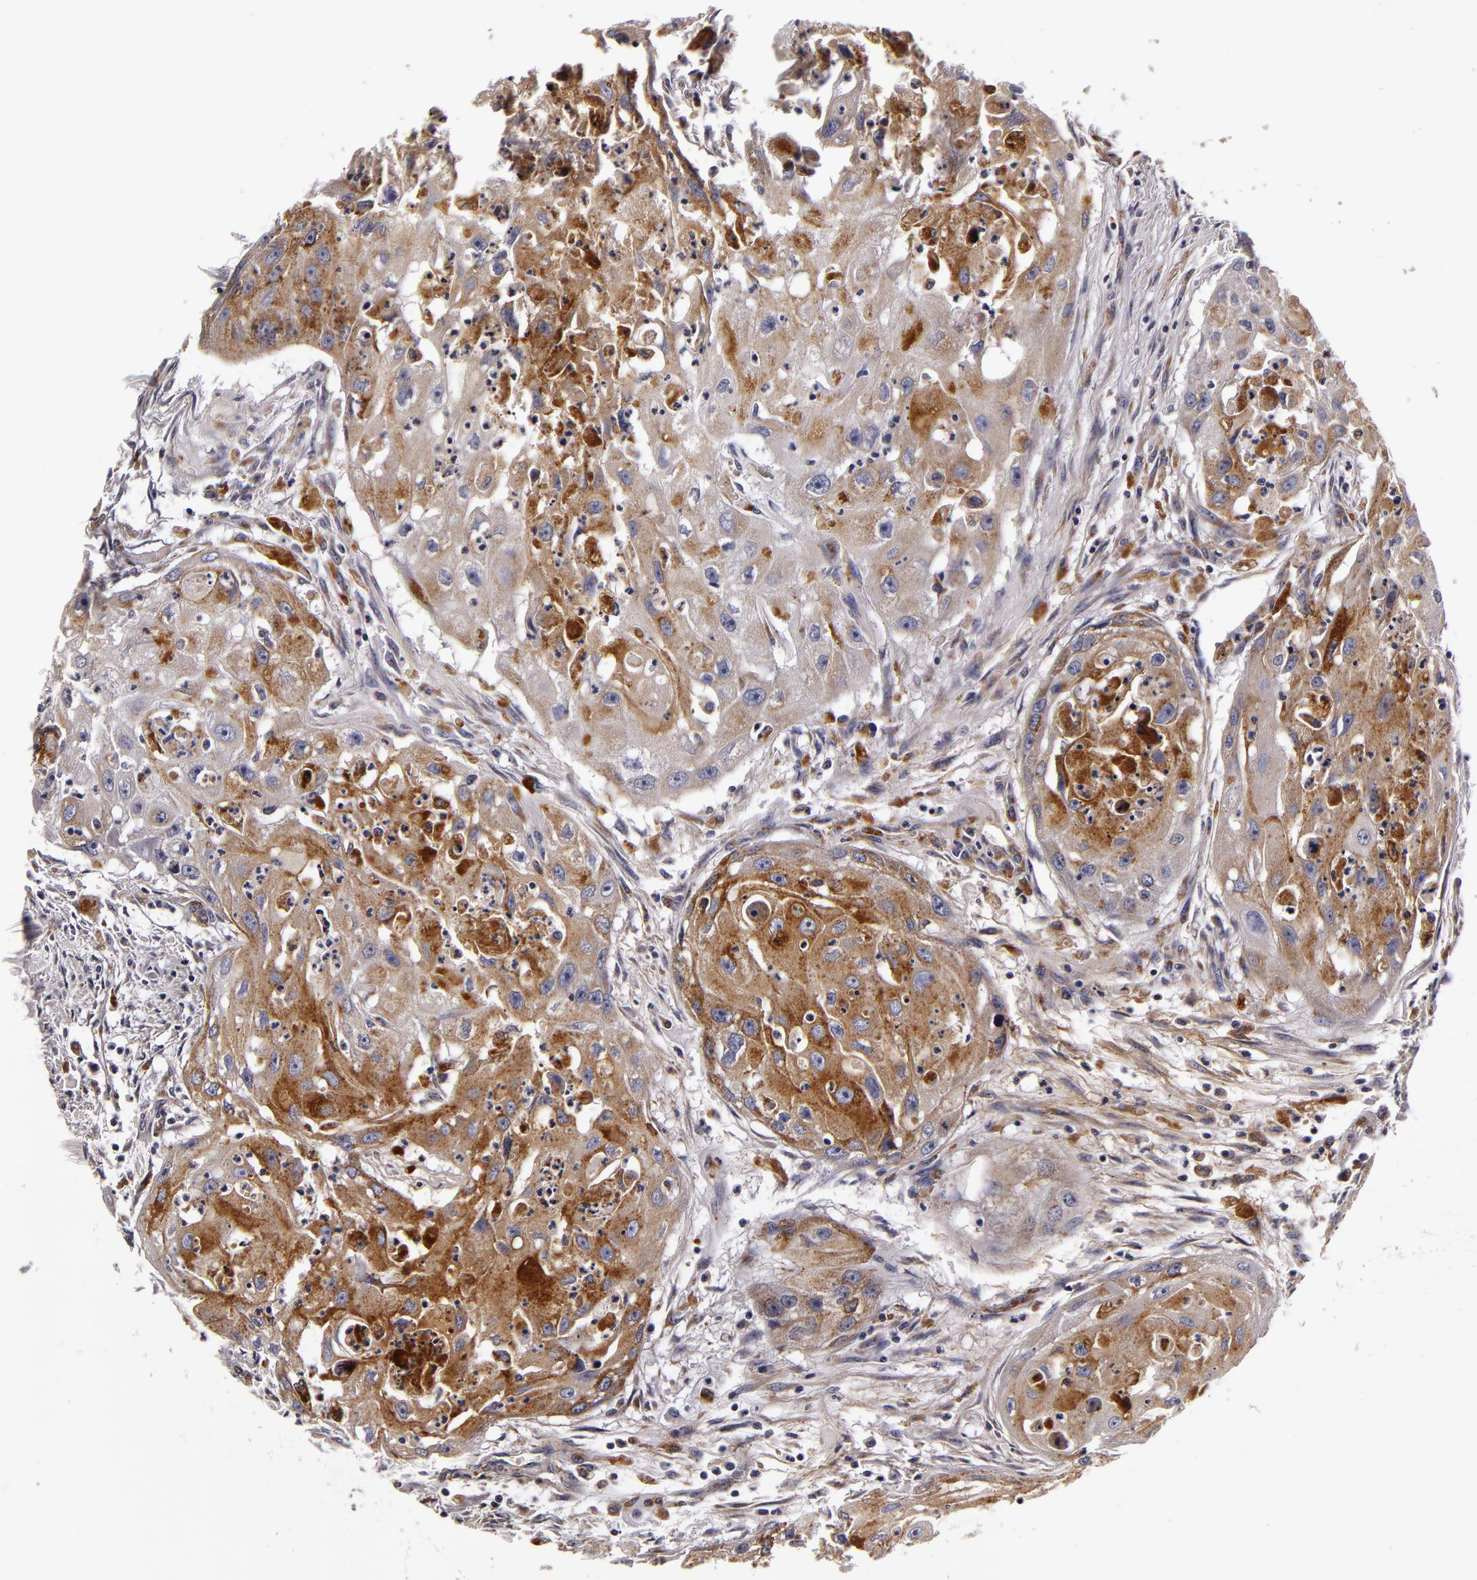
{"staining": {"intensity": "moderate", "quantity": "<25%", "location": "cytoplasmic/membranous"}, "tissue": "head and neck cancer", "cell_type": "Tumor cells", "image_type": "cancer", "snomed": [{"axis": "morphology", "description": "Squamous cell carcinoma, NOS"}, {"axis": "topography", "description": "Head-Neck"}], "caption": "Brown immunohistochemical staining in human squamous cell carcinoma (head and neck) exhibits moderate cytoplasmic/membranous staining in about <25% of tumor cells.", "gene": "LGALS3BP", "patient": {"sex": "male", "age": 64}}